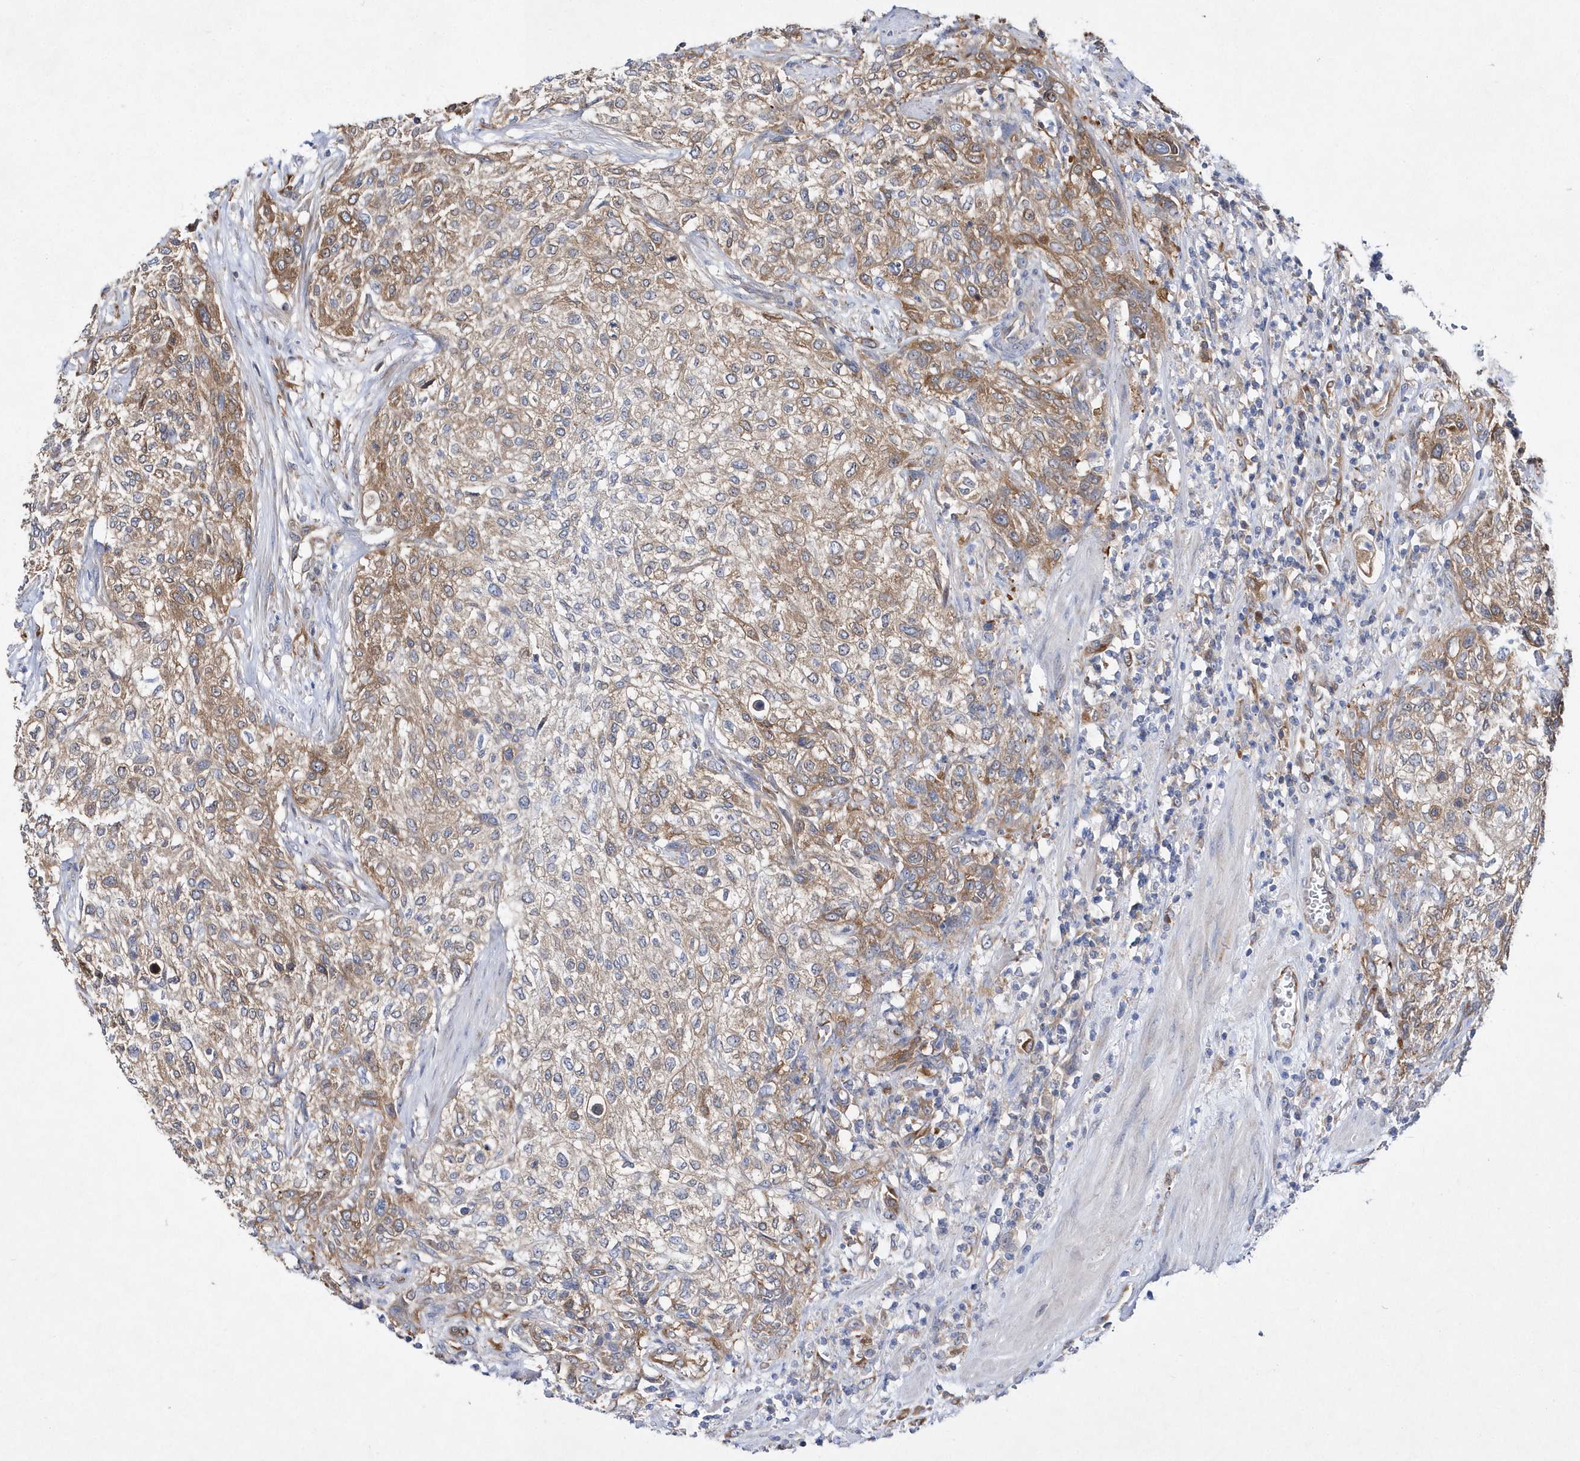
{"staining": {"intensity": "moderate", "quantity": ">75%", "location": "cytoplasmic/membranous"}, "tissue": "urothelial cancer", "cell_type": "Tumor cells", "image_type": "cancer", "snomed": [{"axis": "morphology", "description": "Urothelial carcinoma, High grade"}, {"axis": "topography", "description": "Urinary bladder"}], "caption": "Immunohistochemical staining of human high-grade urothelial carcinoma shows moderate cytoplasmic/membranous protein positivity in approximately >75% of tumor cells.", "gene": "JKAMP", "patient": {"sex": "male", "age": 35}}